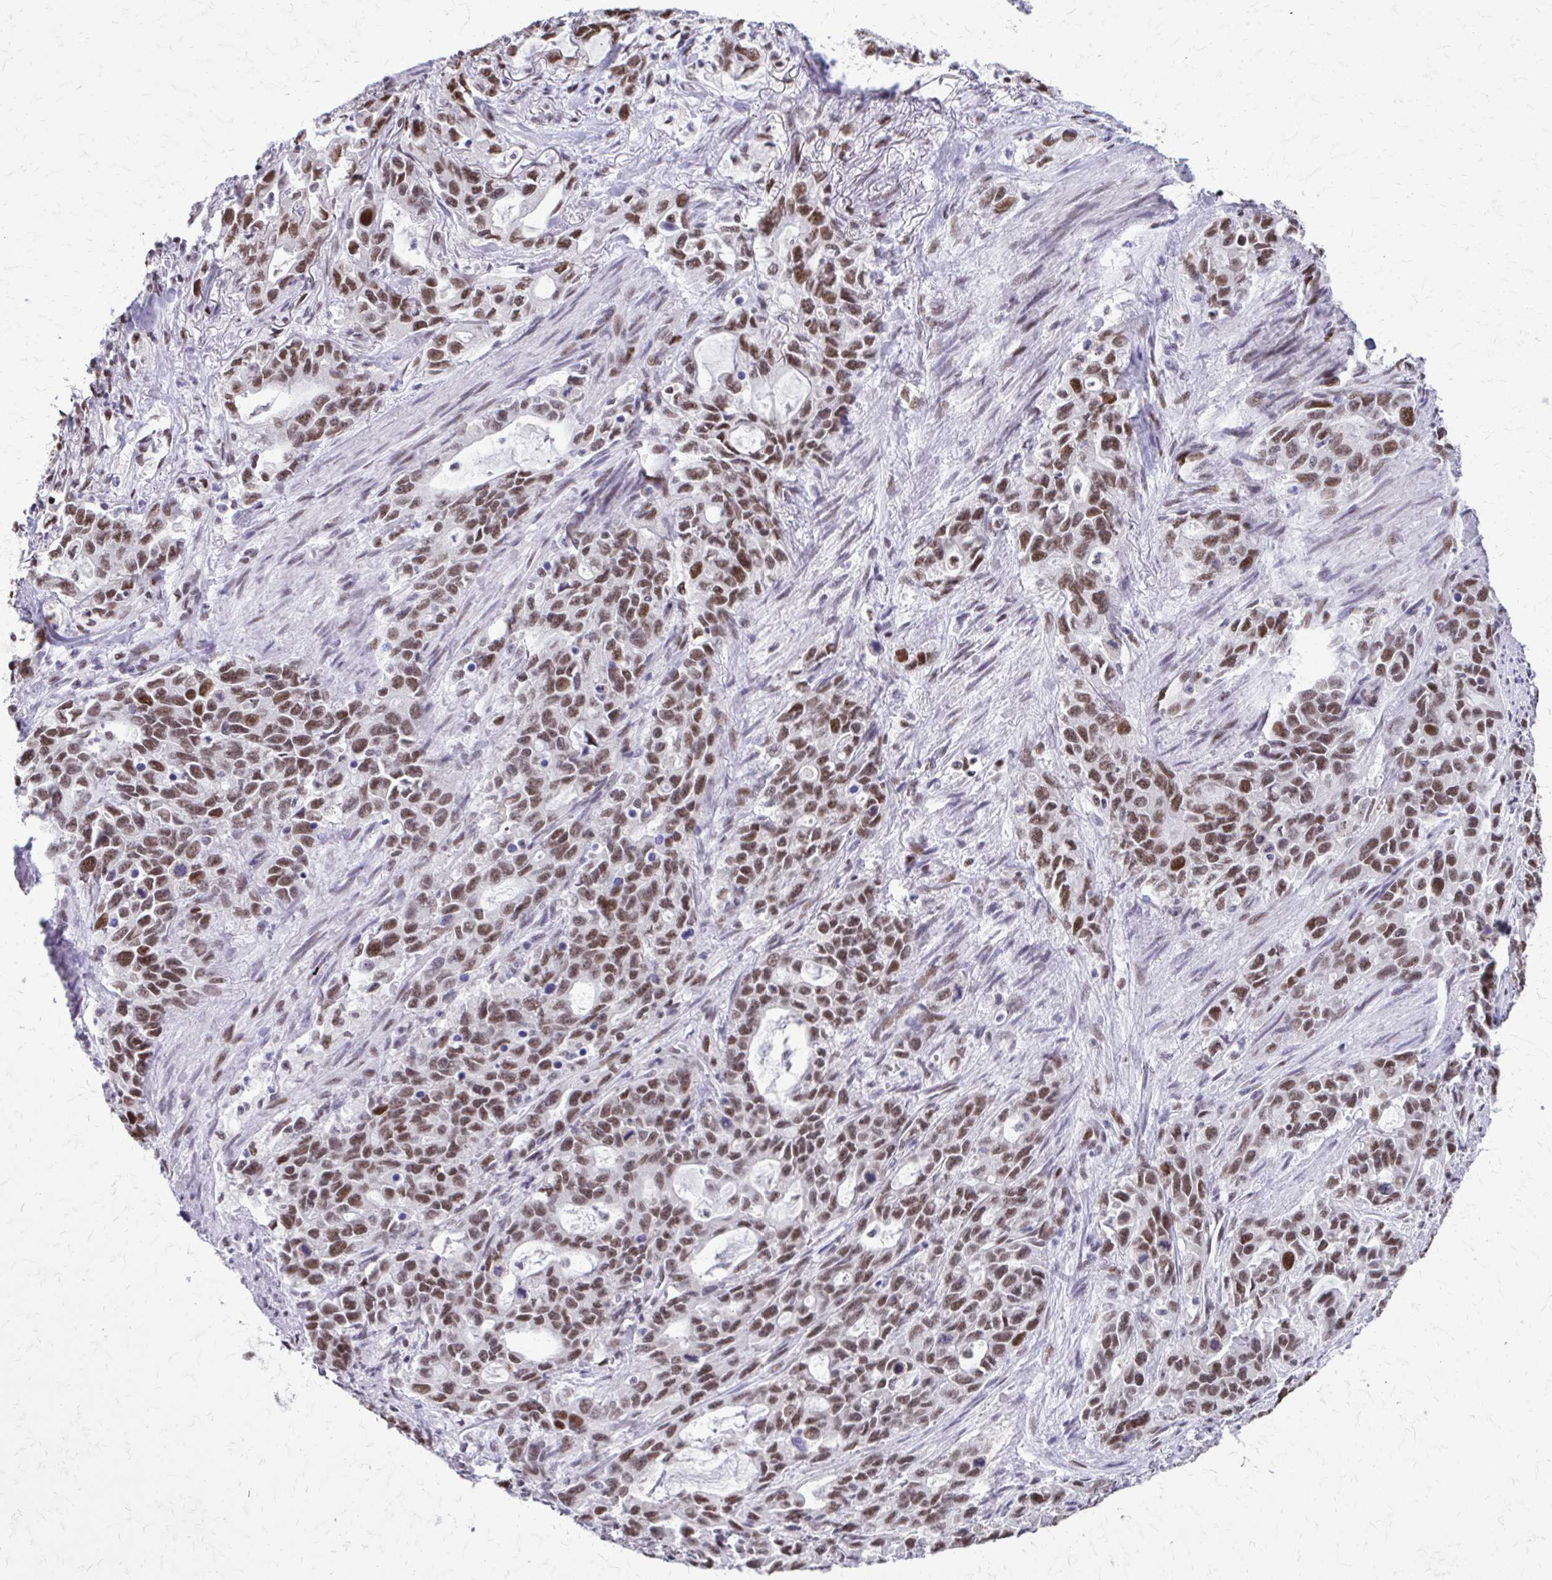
{"staining": {"intensity": "moderate", "quantity": ">75%", "location": "nuclear"}, "tissue": "stomach cancer", "cell_type": "Tumor cells", "image_type": "cancer", "snomed": [{"axis": "morphology", "description": "Adenocarcinoma, NOS"}, {"axis": "topography", "description": "Stomach, upper"}], "caption": "An immunohistochemistry (IHC) photomicrograph of tumor tissue is shown. Protein staining in brown shows moderate nuclear positivity in stomach cancer within tumor cells.", "gene": "SS18", "patient": {"sex": "male", "age": 85}}